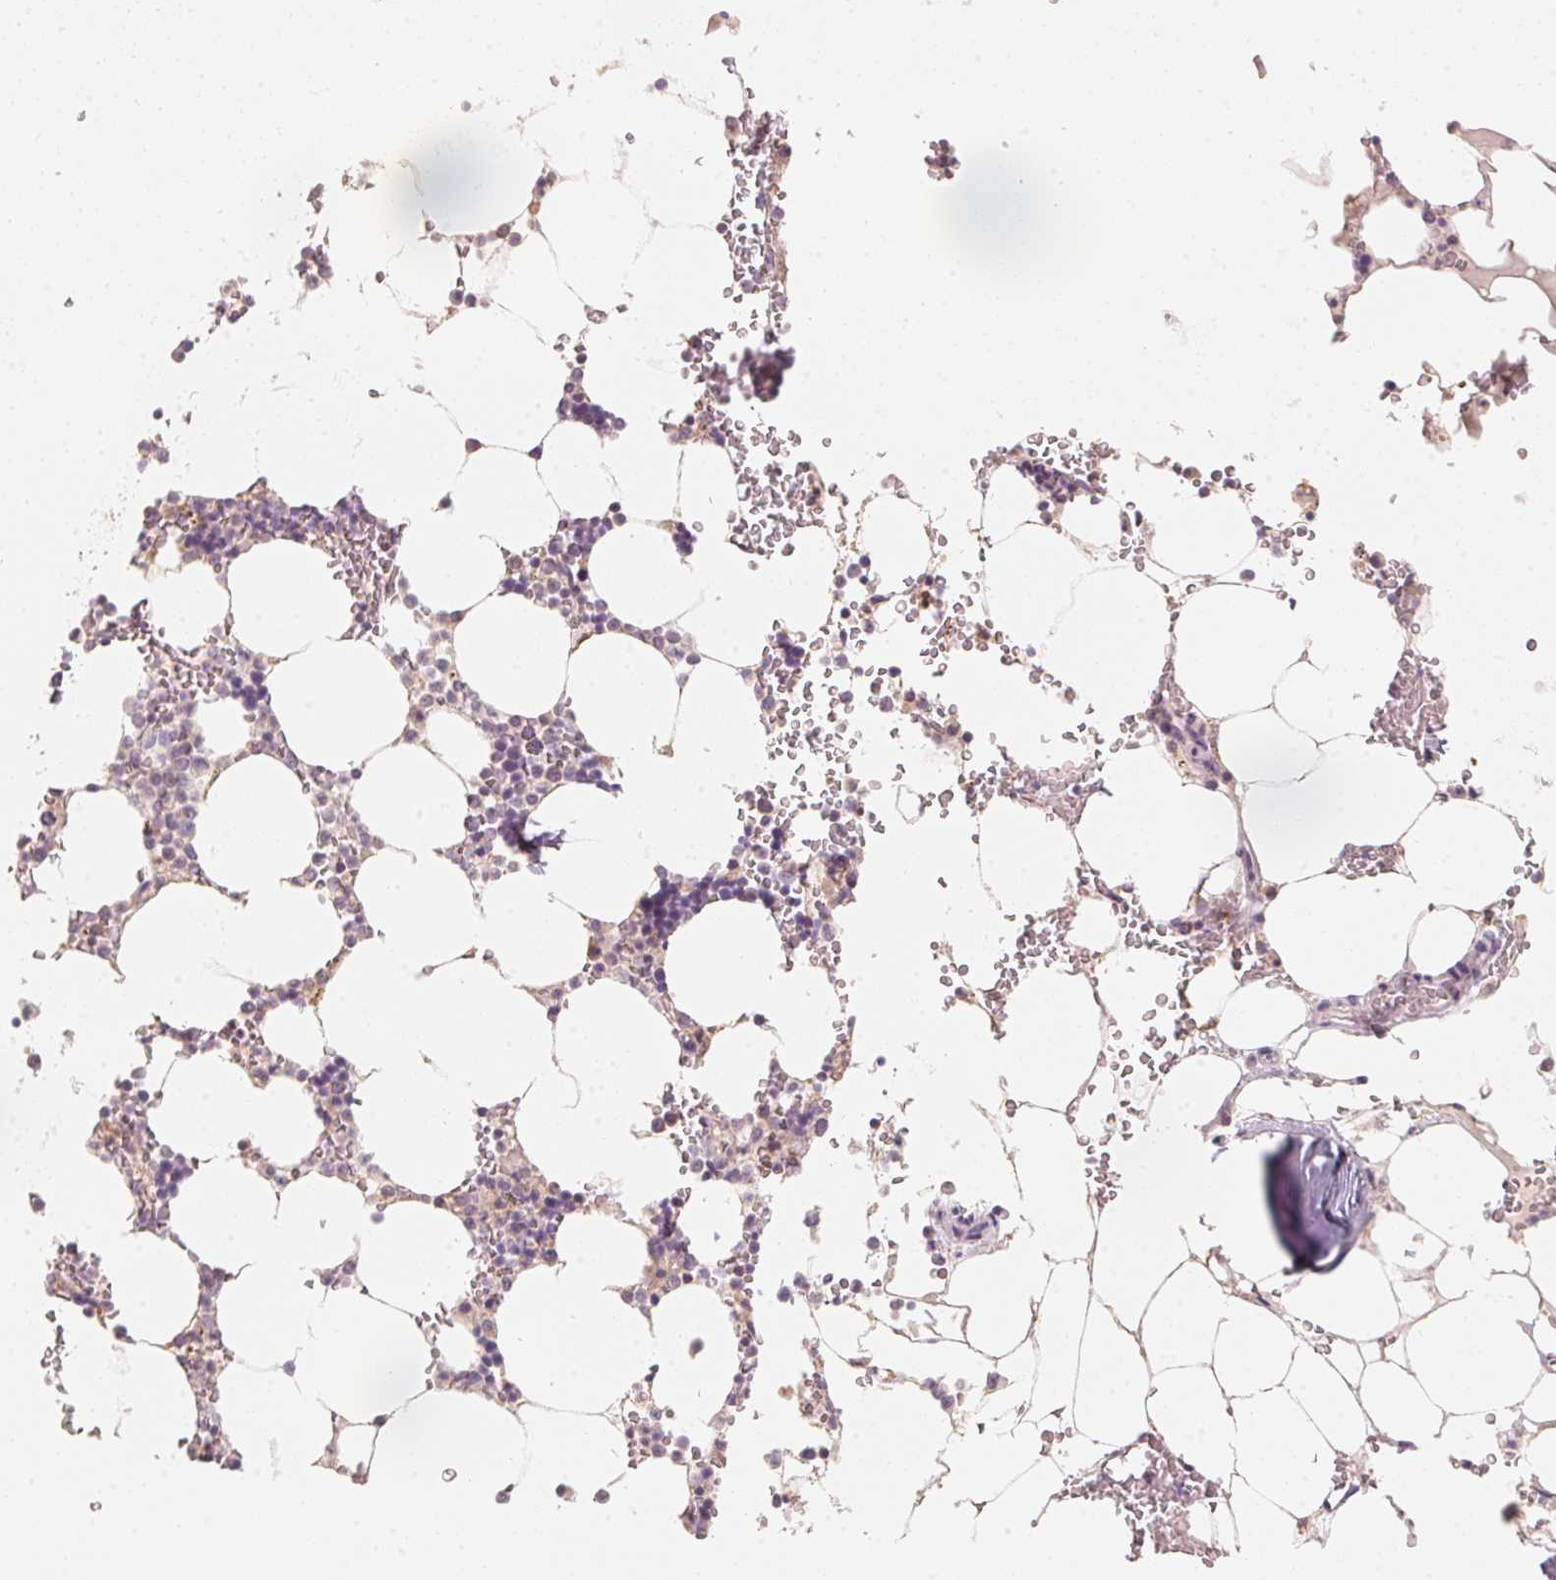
{"staining": {"intensity": "negative", "quantity": "none", "location": "none"}, "tissue": "bone marrow", "cell_type": "Hematopoietic cells", "image_type": "normal", "snomed": [{"axis": "morphology", "description": "Normal tissue, NOS"}, {"axis": "topography", "description": "Bone marrow"}], "caption": "An immunohistochemistry histopathology image of unremarkable bone marrow is shown. There is no staining in hematopoietic cells of bone marrow. (Brightfield microscopy of DAB (3,3'-diaminobenzidine) immunohistochemistry (IHC) at high magnification).", "gene": "ANKRD31", "patient": {"sex": "male", "age": 64}}